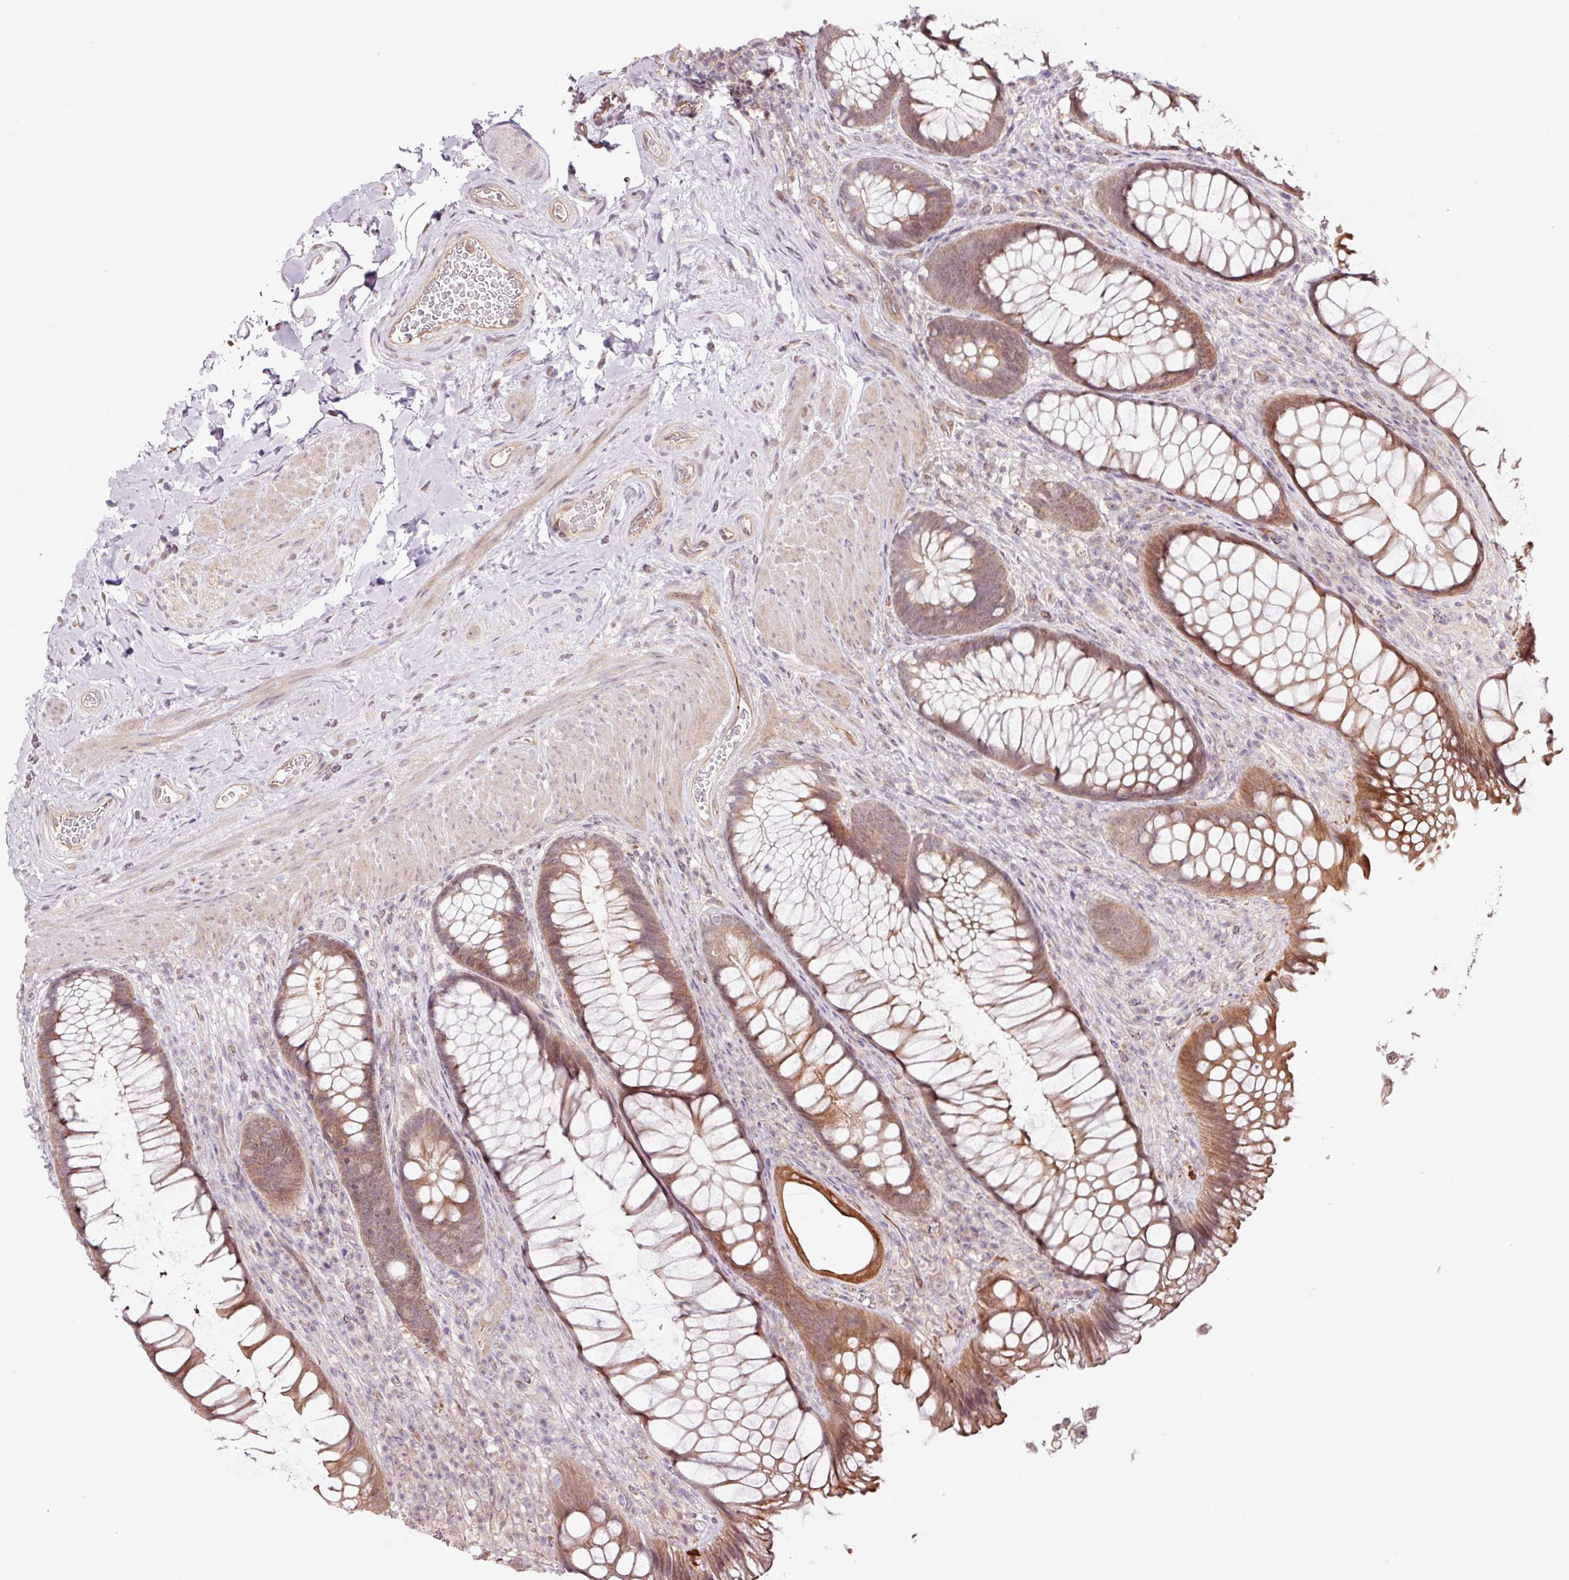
{"staining": {"intensity": "moderate", "quantity": ">75%", "location": "cytoplasmic/membranous,nuclear"}, "tissue": "rectum", "cell_type": "Glandular cells", "image_type": "normal", "snomed": [{"axis": "morphology", "description": "Normal tissue, NOS"}, {"axis": "topography", "description": "Rectum"}], "caption": "The immunohistochemical stain shows moderate cytoplasmic/membranous,nuclear positivity in glandular cells of normal rectum.", "gene": "FBXL14", "patient": {"sex": "male", "age": 53}}